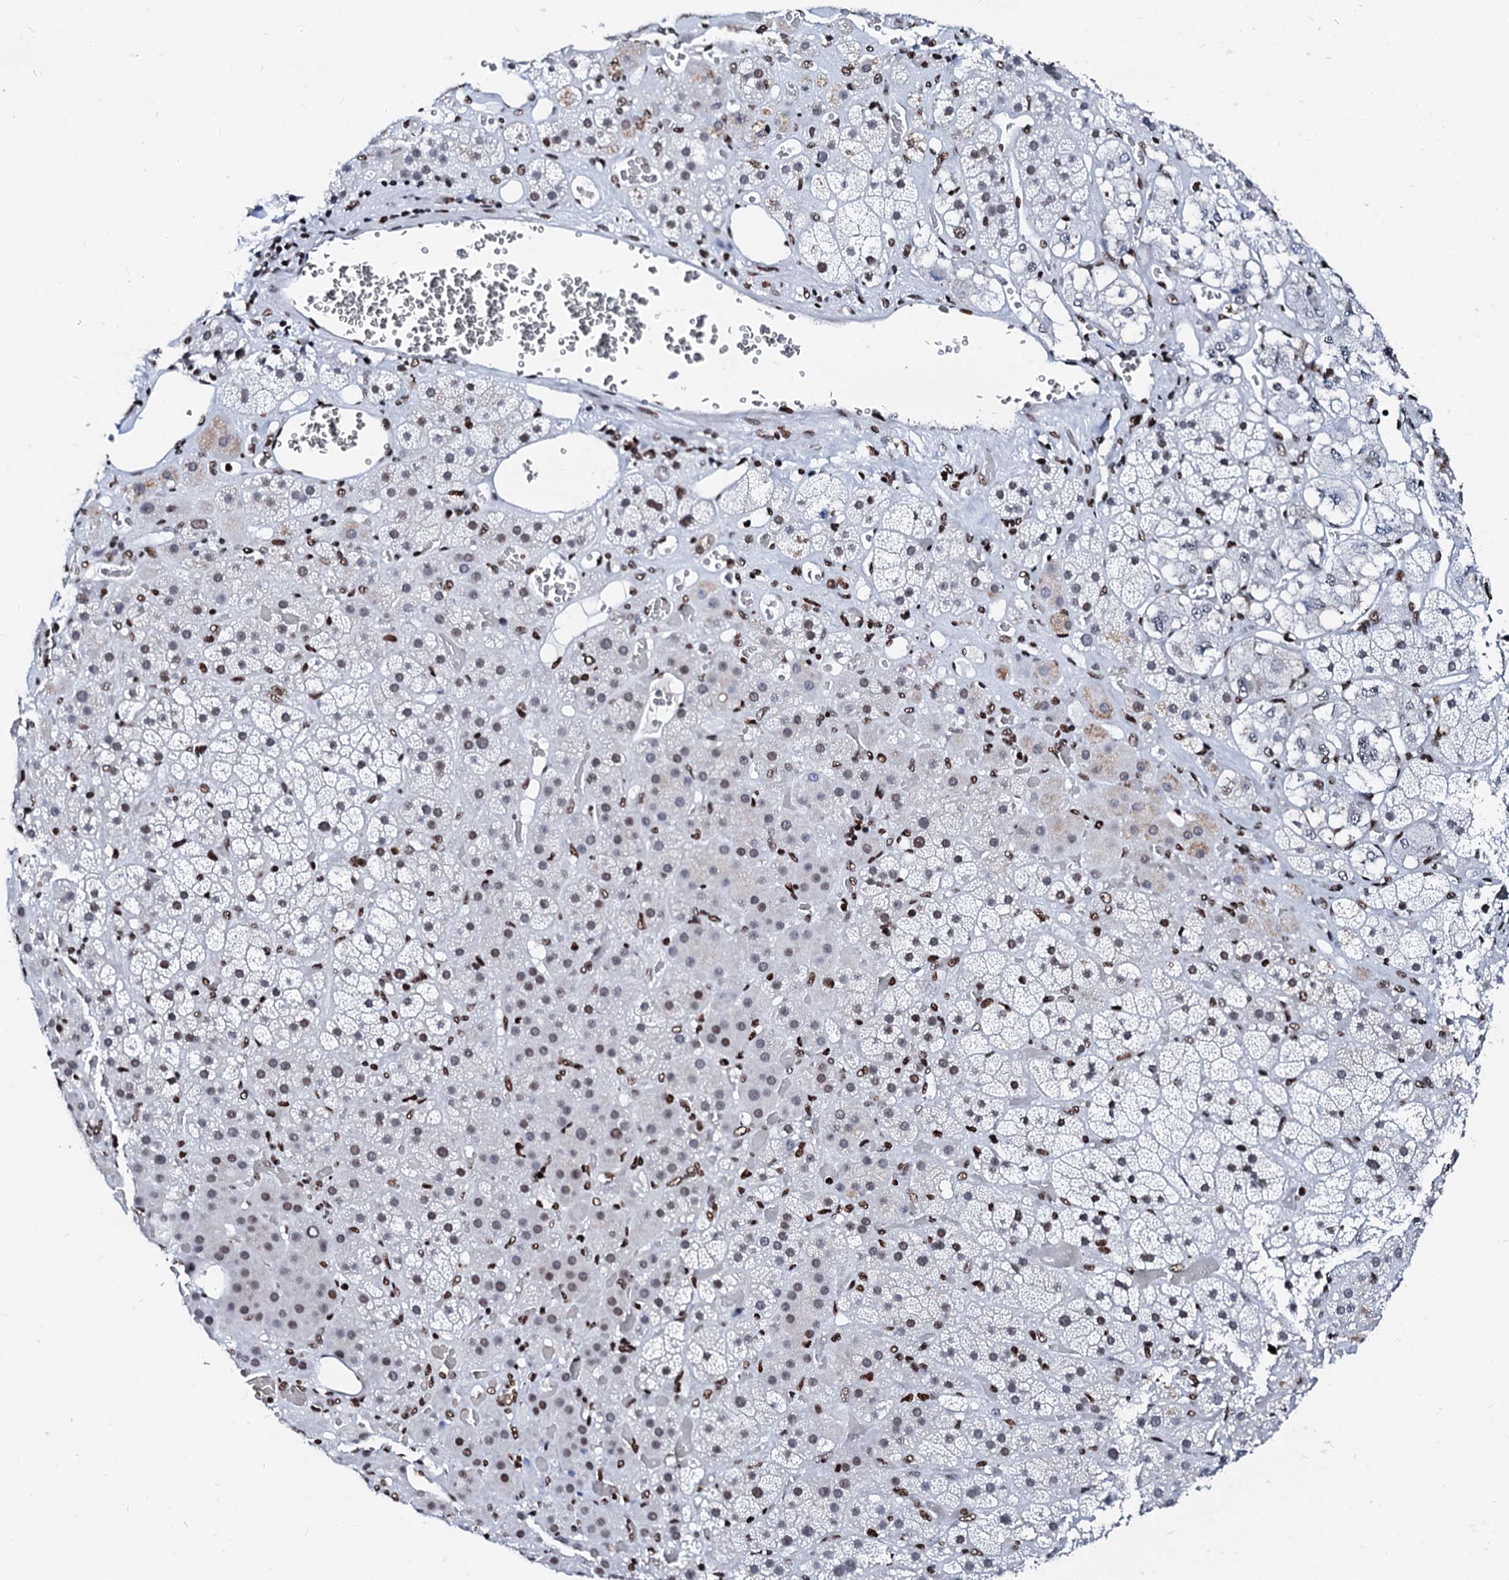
{"staining": {"intensity": "moderate", "quantity": "25%-75%", "location": "nuclear"}, "tissue": "adrenal gland", "cell_type": "Glandular cells", "image_type": "normal", "snomed": [{"axis": "morphology", "description": "Normal tissue, NOS"}, {"axis": "topography", "description": "Adrenal gland"}], "caption": "Adrenal gland stained with DAB (3,3'-diaminobenzidine) immunohistochemistry (IHC) reveals medium levels of moderate nuclear positivity in approximately 25%-75% of glandular cells.", "gene": "RALY", "patient": {"sex": "male", "age": 57}}